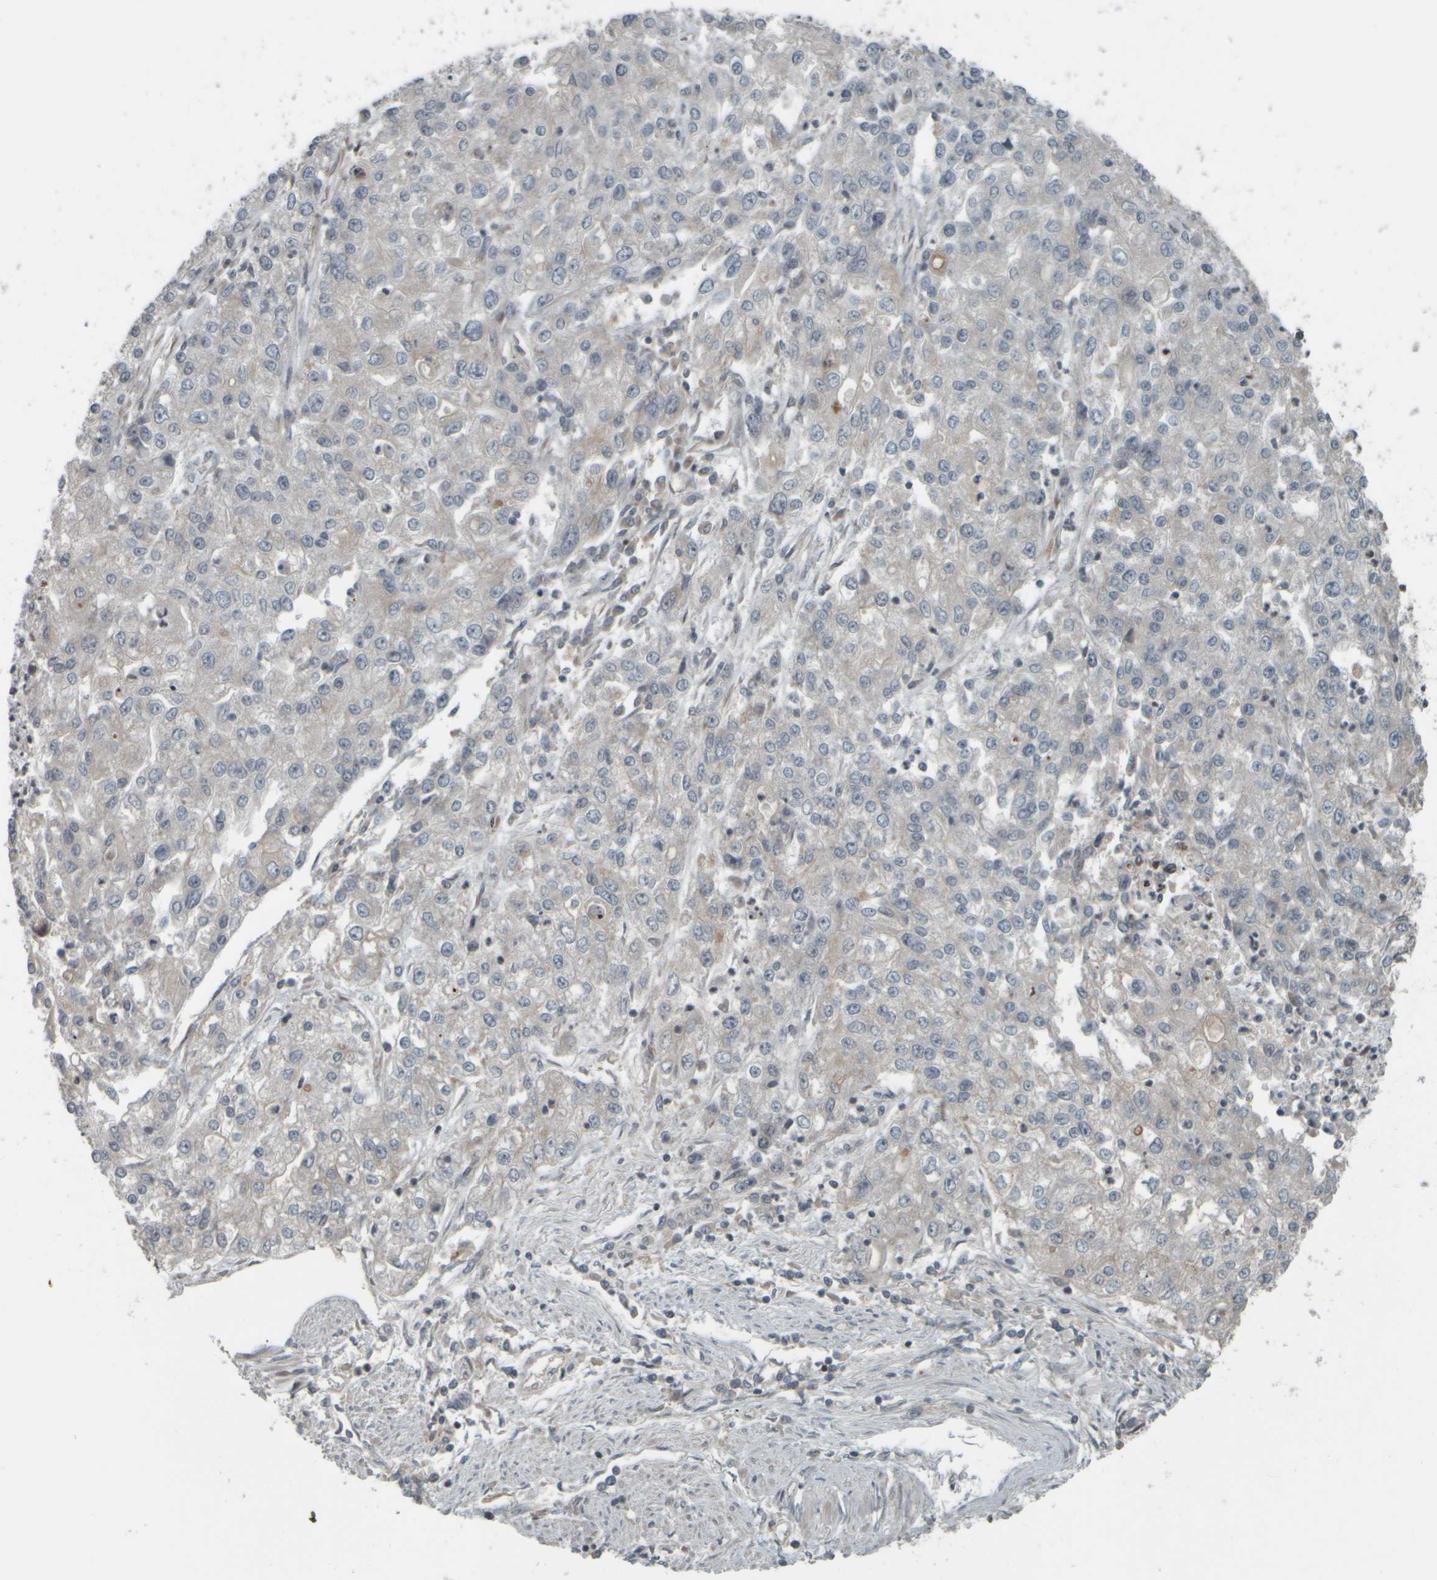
{"staining": {"intensity": "negative", "quantity": "none", "location": "none"}, "tissue": "endometrial cancer", "cell_type": "Tumor cells", "image_type": "cancer", "snomed": [{"axis": "morphology", "description": "Adenocarcinoma, NOS"}, {"axis": "topography", "description": "Endometrium"}], "caption": "A micrograph of human endometrial cancer is negative for staining in tumor cells.", "gene": "NAPG", "patient": {"sex": "female", "age": 49}}